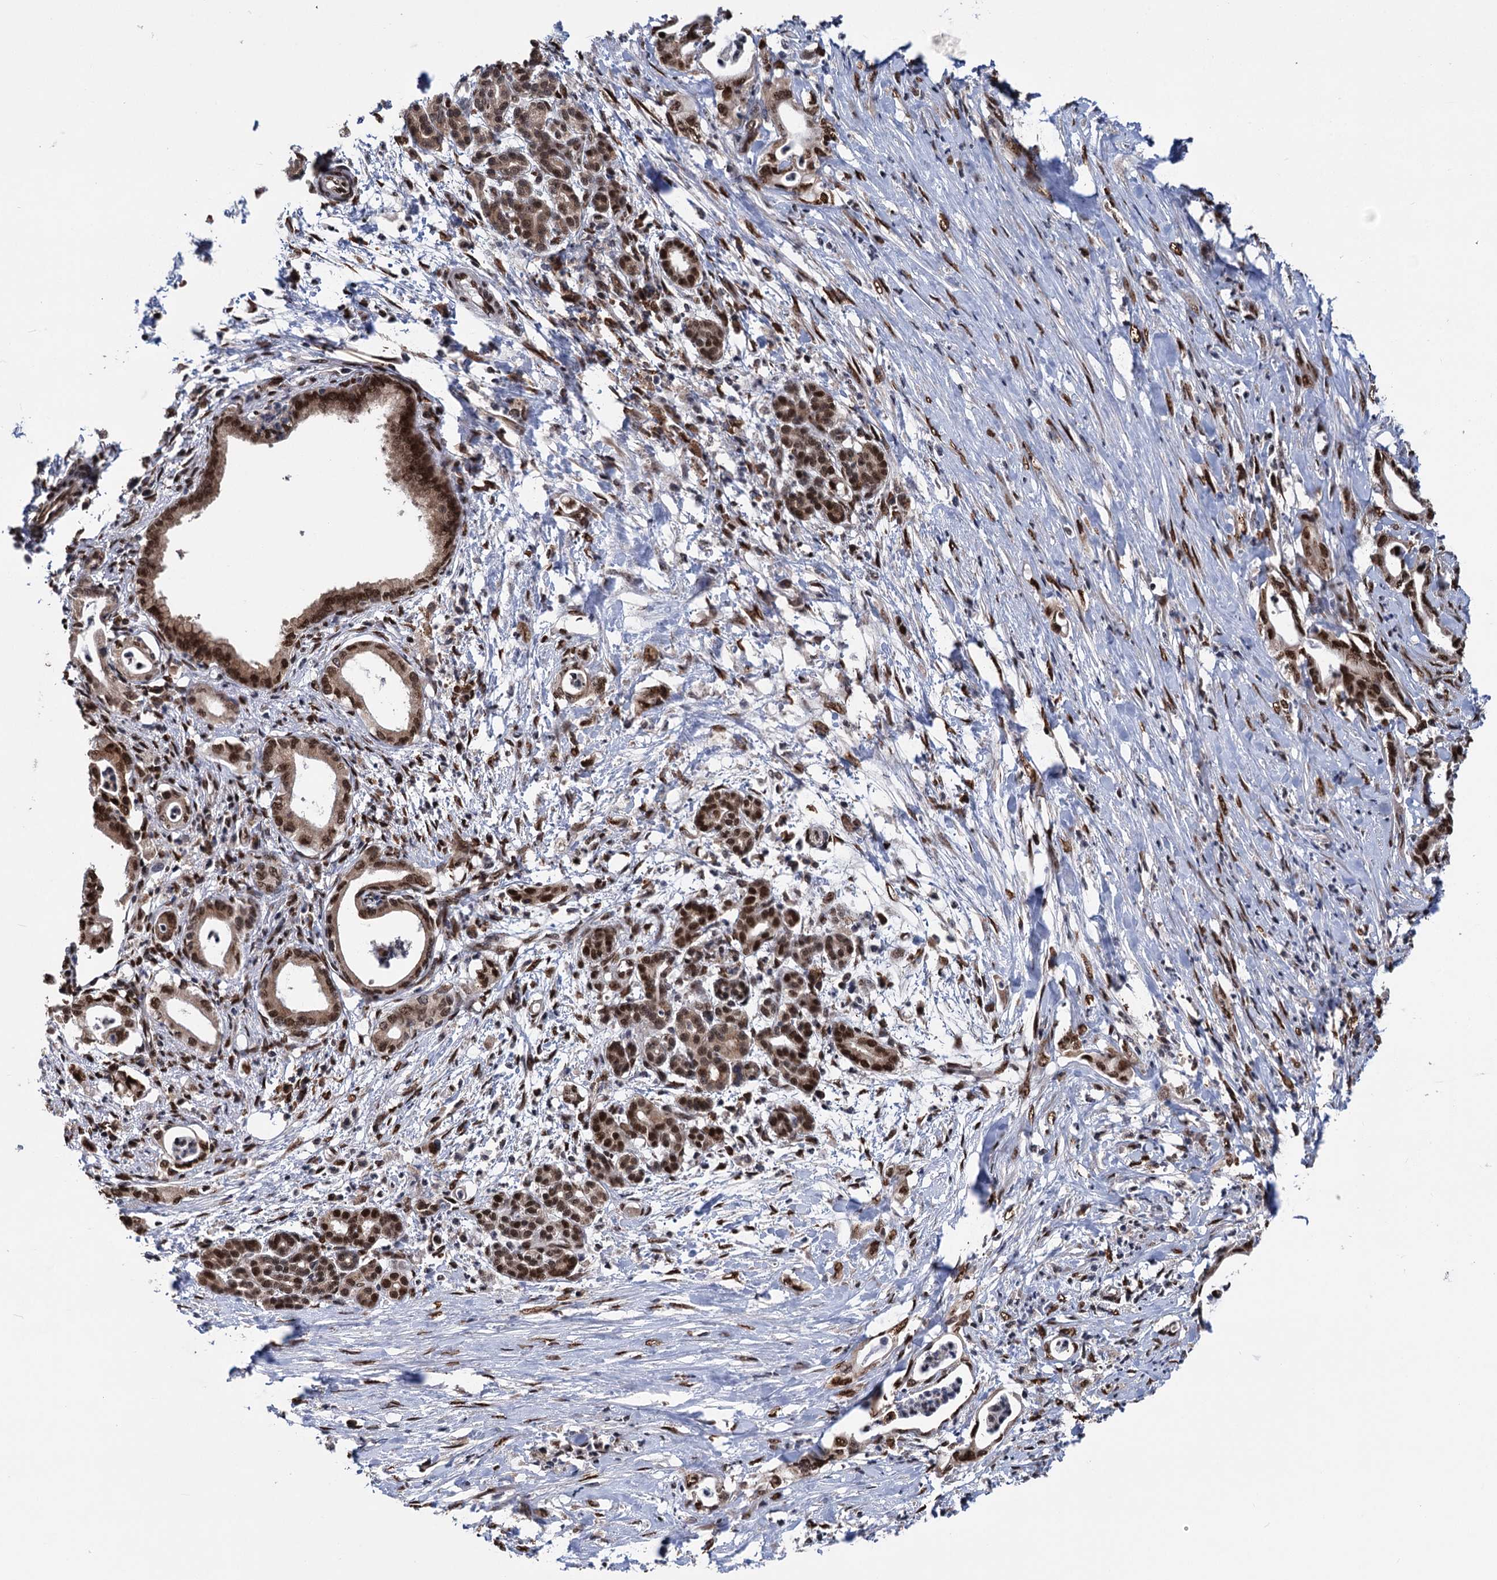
{"staining": {"intensity": "moderate", "quantity": ">75%", "location": "nuclear"}, "tissue": "pancreatic cancer", "cell_type": "Tumor cells", "image_type": "cancer", "snomed": [{"axis": "morphology", "description": "Adenocarcinoma, NOS"}, {"axis": "topography", "description": "Pancreas"}], "caption": "Adenocarcinoma (pancreatic) stained with IHC displays moderate nuclear positivity in approximately >75% of tumor cells.", "gene": "MESD", "patient": {"sex": "female", "age": 55}}